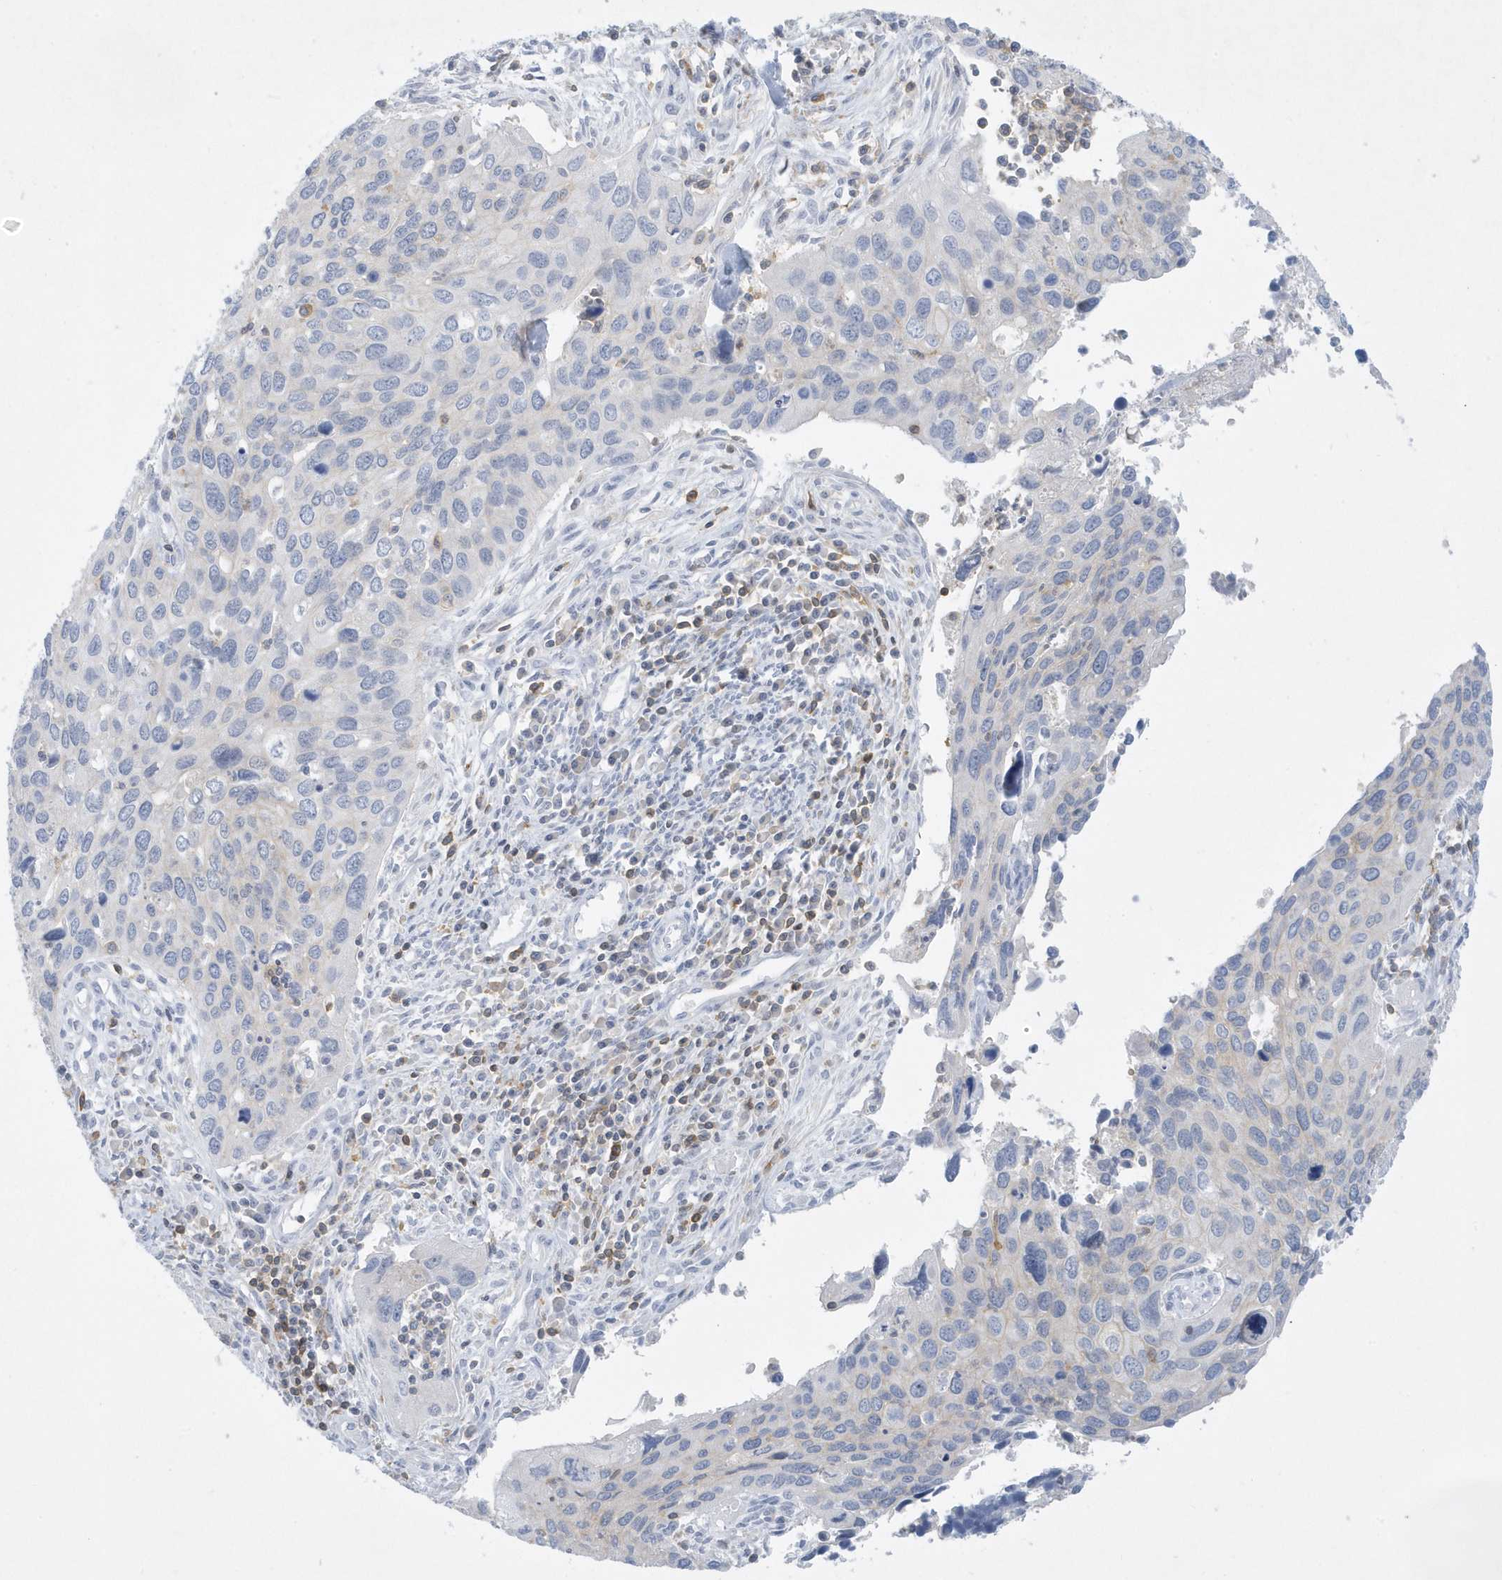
{"staining": {"intensity": "negative", "quantity": "none", "location": "none"}, "tissue": "cervical cancer", "cell_type": "Tumor cells", "image_type": "cancer", "snomed": [{"axis": "morphology", "description": "Squamous cell carcinoma, NOS"}, {"axis": "topography", "description": "Cervix"}], "caption": "Immunohistochemical staining of human squamous cell carcinoma (cervical) reveals no significant positivity in tumor cells.", "gene": "PSD4", "patient": {"sex": "female", "age": 55}}